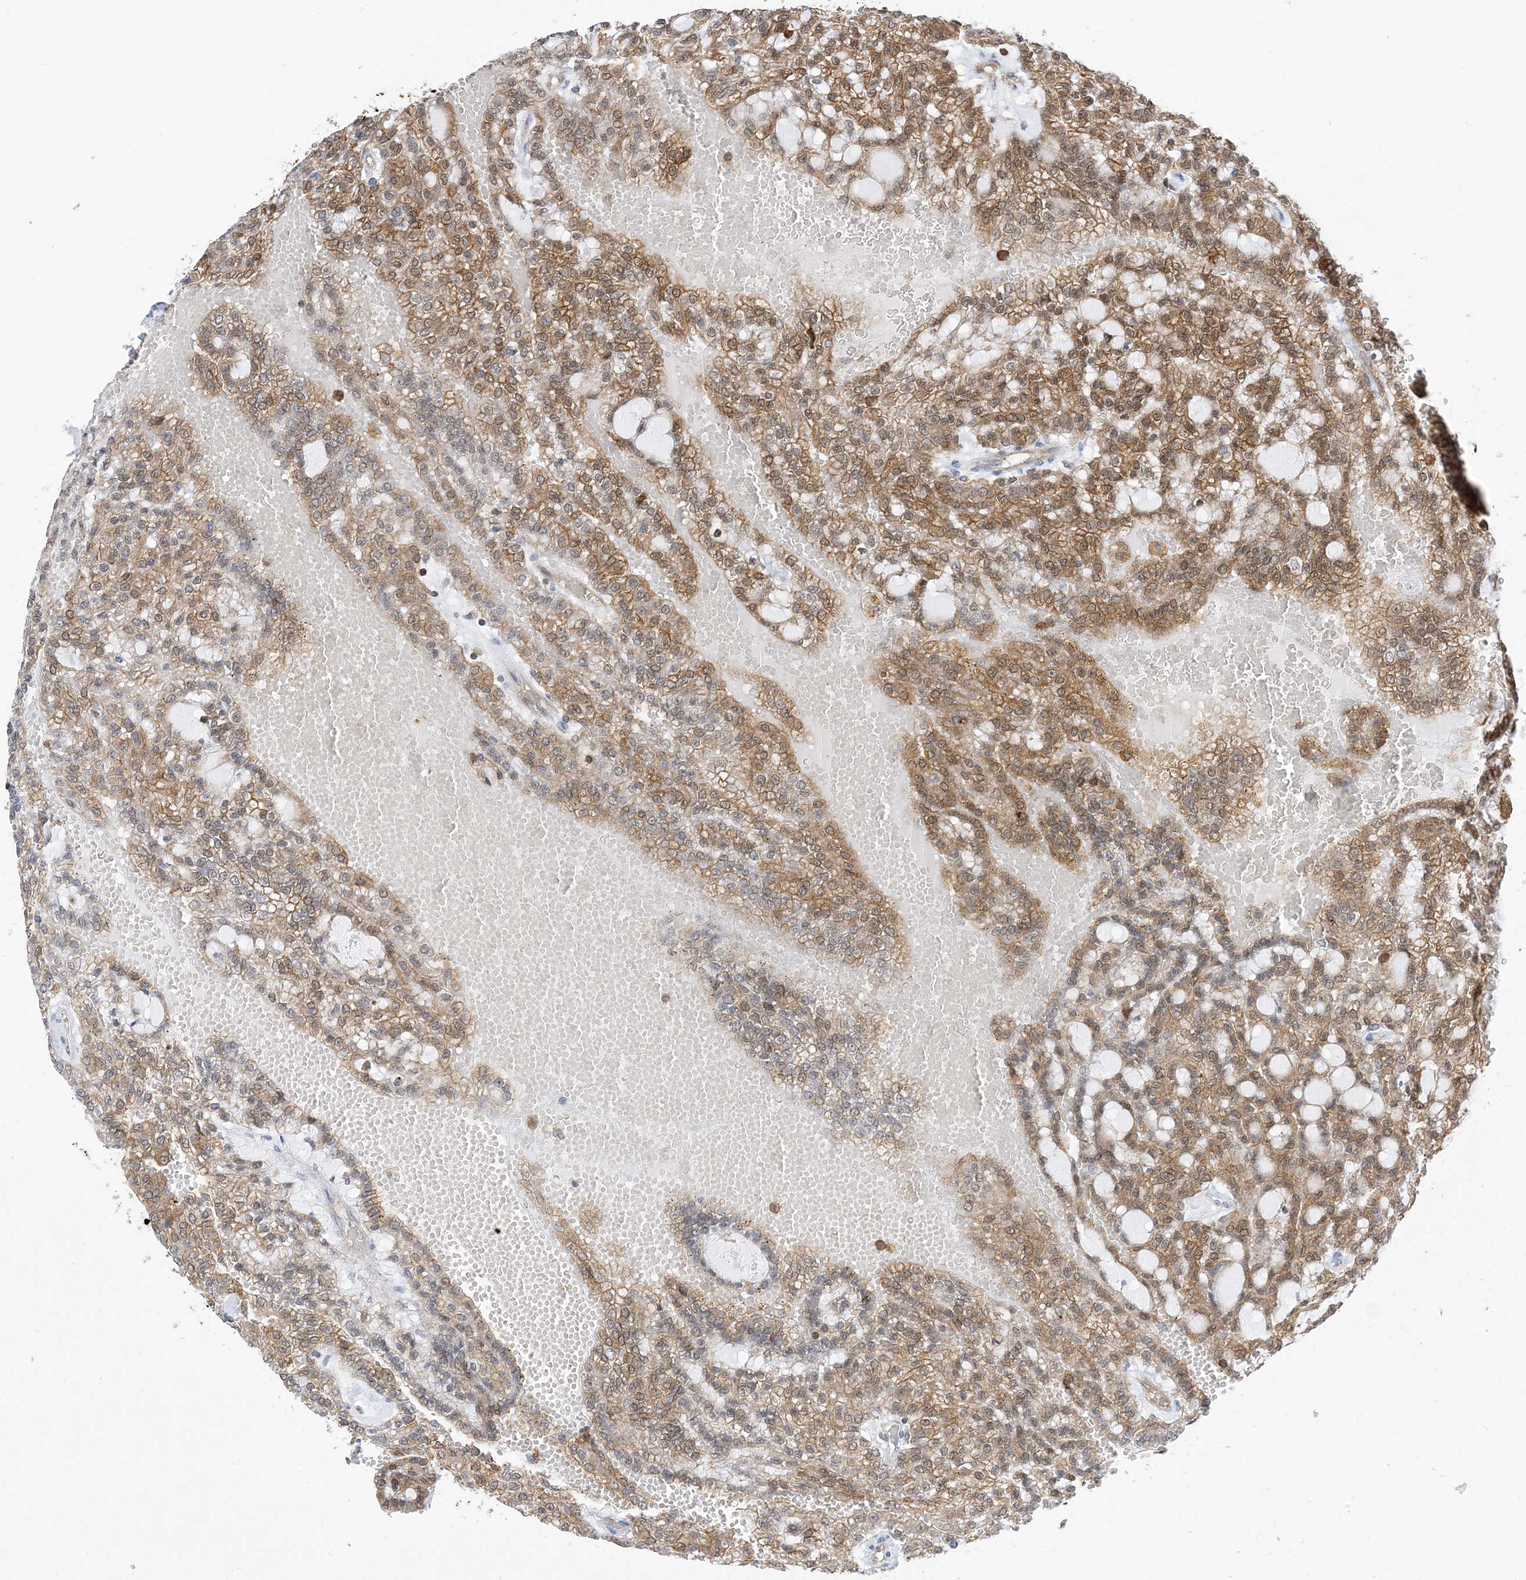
{"staining": {"intensity": "moderate", "quantity": ">75%", "location": "cytoplasmic/membranous,nuclear"}, "tissue": "renal cancer", "cell_type": "Tumor cells", "image_type": "cancer", "snomed": [{"axis": "morphology", "description": "Adenocarcinoma, NOS"}, {"axis": "topography", "description": "Kidney"}], "caption": "A brown stain highlights moderate cytoplasmic/membranous and nuclear staining of a protein in renal adenocarcinoma tumor cells. (DAB IHC with brightfield microscopy, high magnification).", "gene": "ANXA1", "patient": {"sex": "male", "age": 63}}